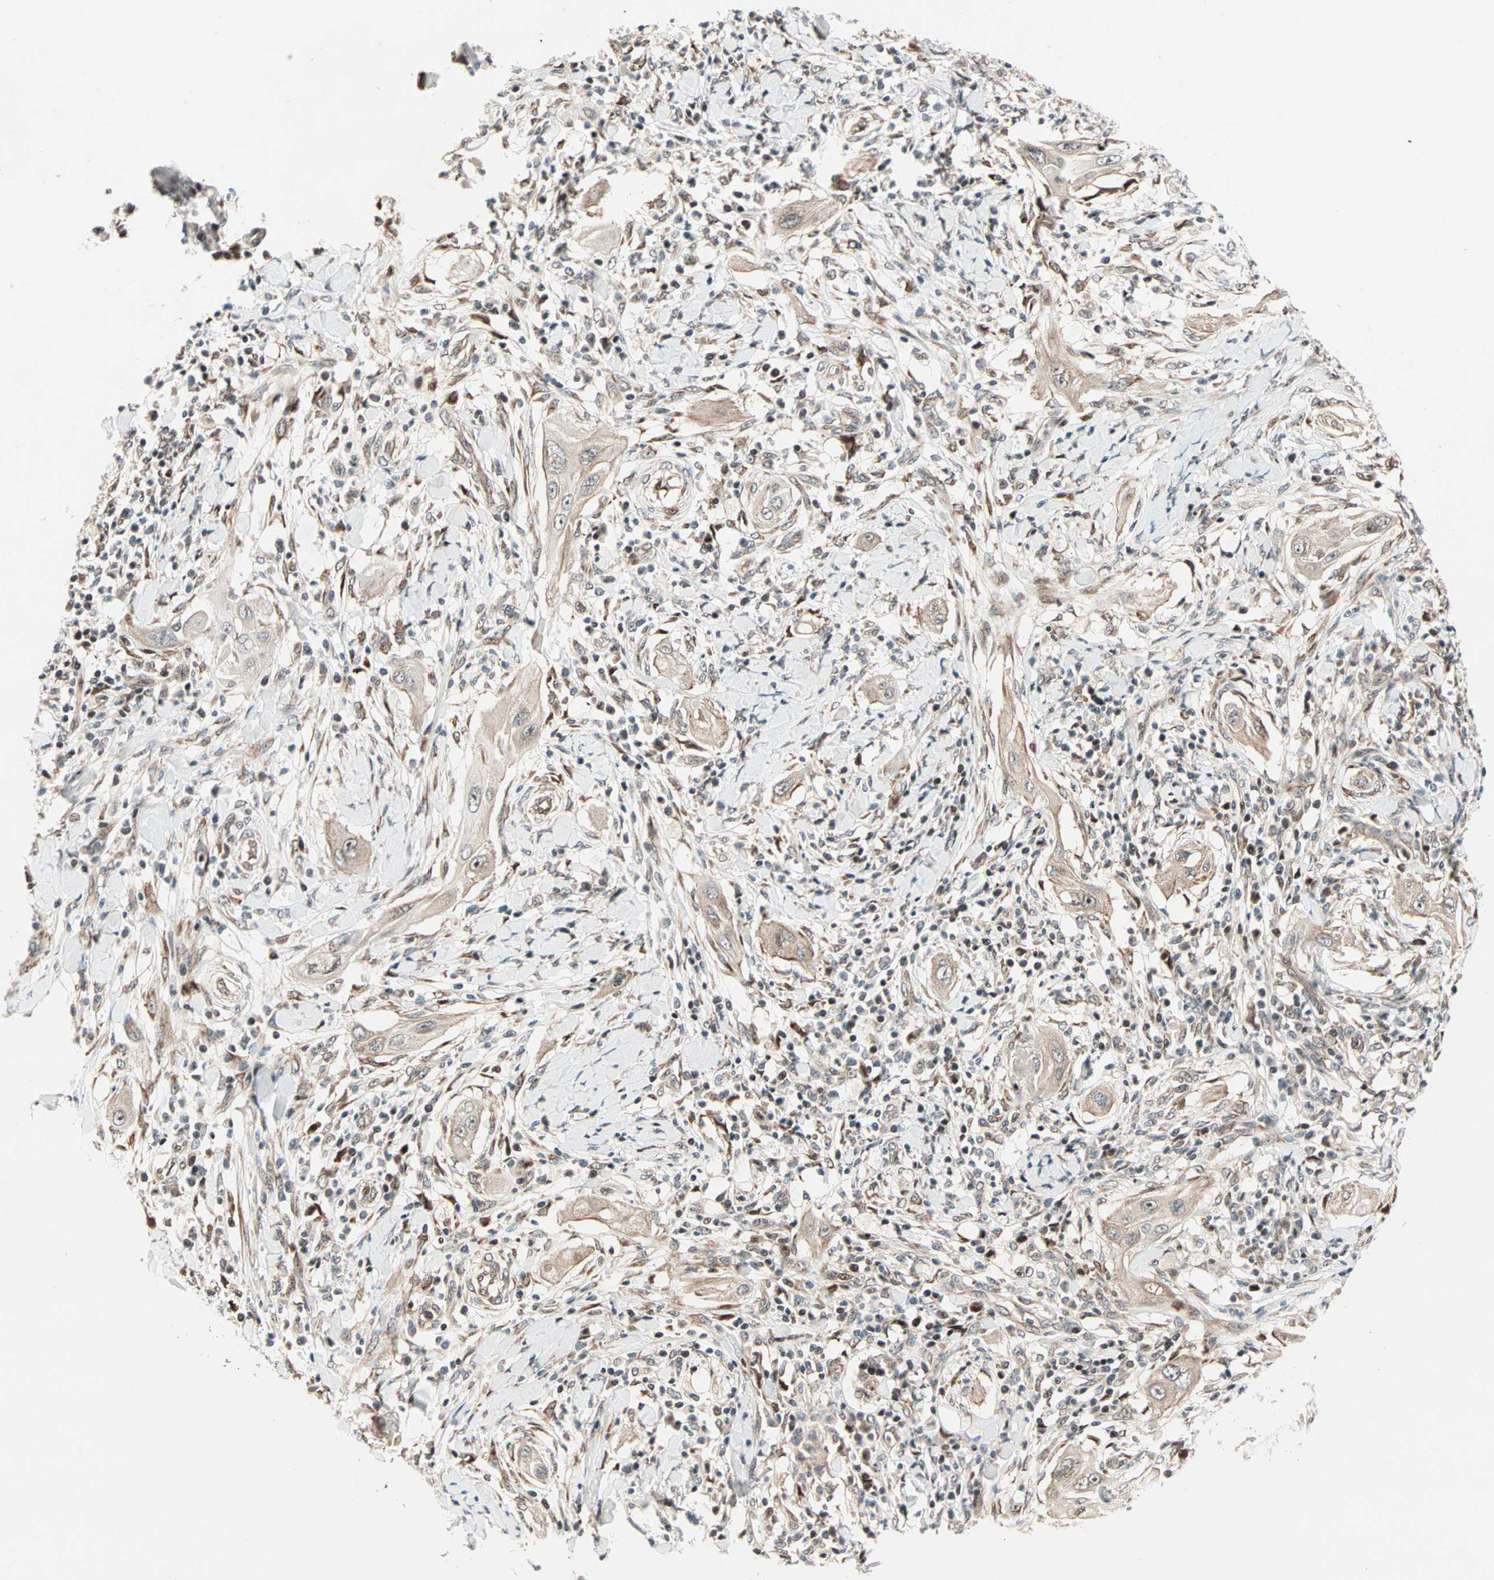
{"staining": {"intensity": "weak", "quantity": ">75%", "location": "cytoplasmic/membranous"}, "tissue": "lung cancer", "cell_type": "Tumor cells", "image_type": "cancer", "snomed": [{"axis": "morphology", "description": "Squamous cell carcinoma, NOS"}, {"axis": "topography", "description": "Lung"}], "caption": "Immunohistochemistry image of neoplastic tissue: human lung squamous cell carcinoma stained using immunohistochemistry (IHC) reveals low levels of weak protein expression localized specifically in the cytoplasmic/membranous of tumor cells, appearing as a cytoplasmic/membranous brown color.", "gene": "HECW1", "patient": {"sex": "female", "age": 47}}